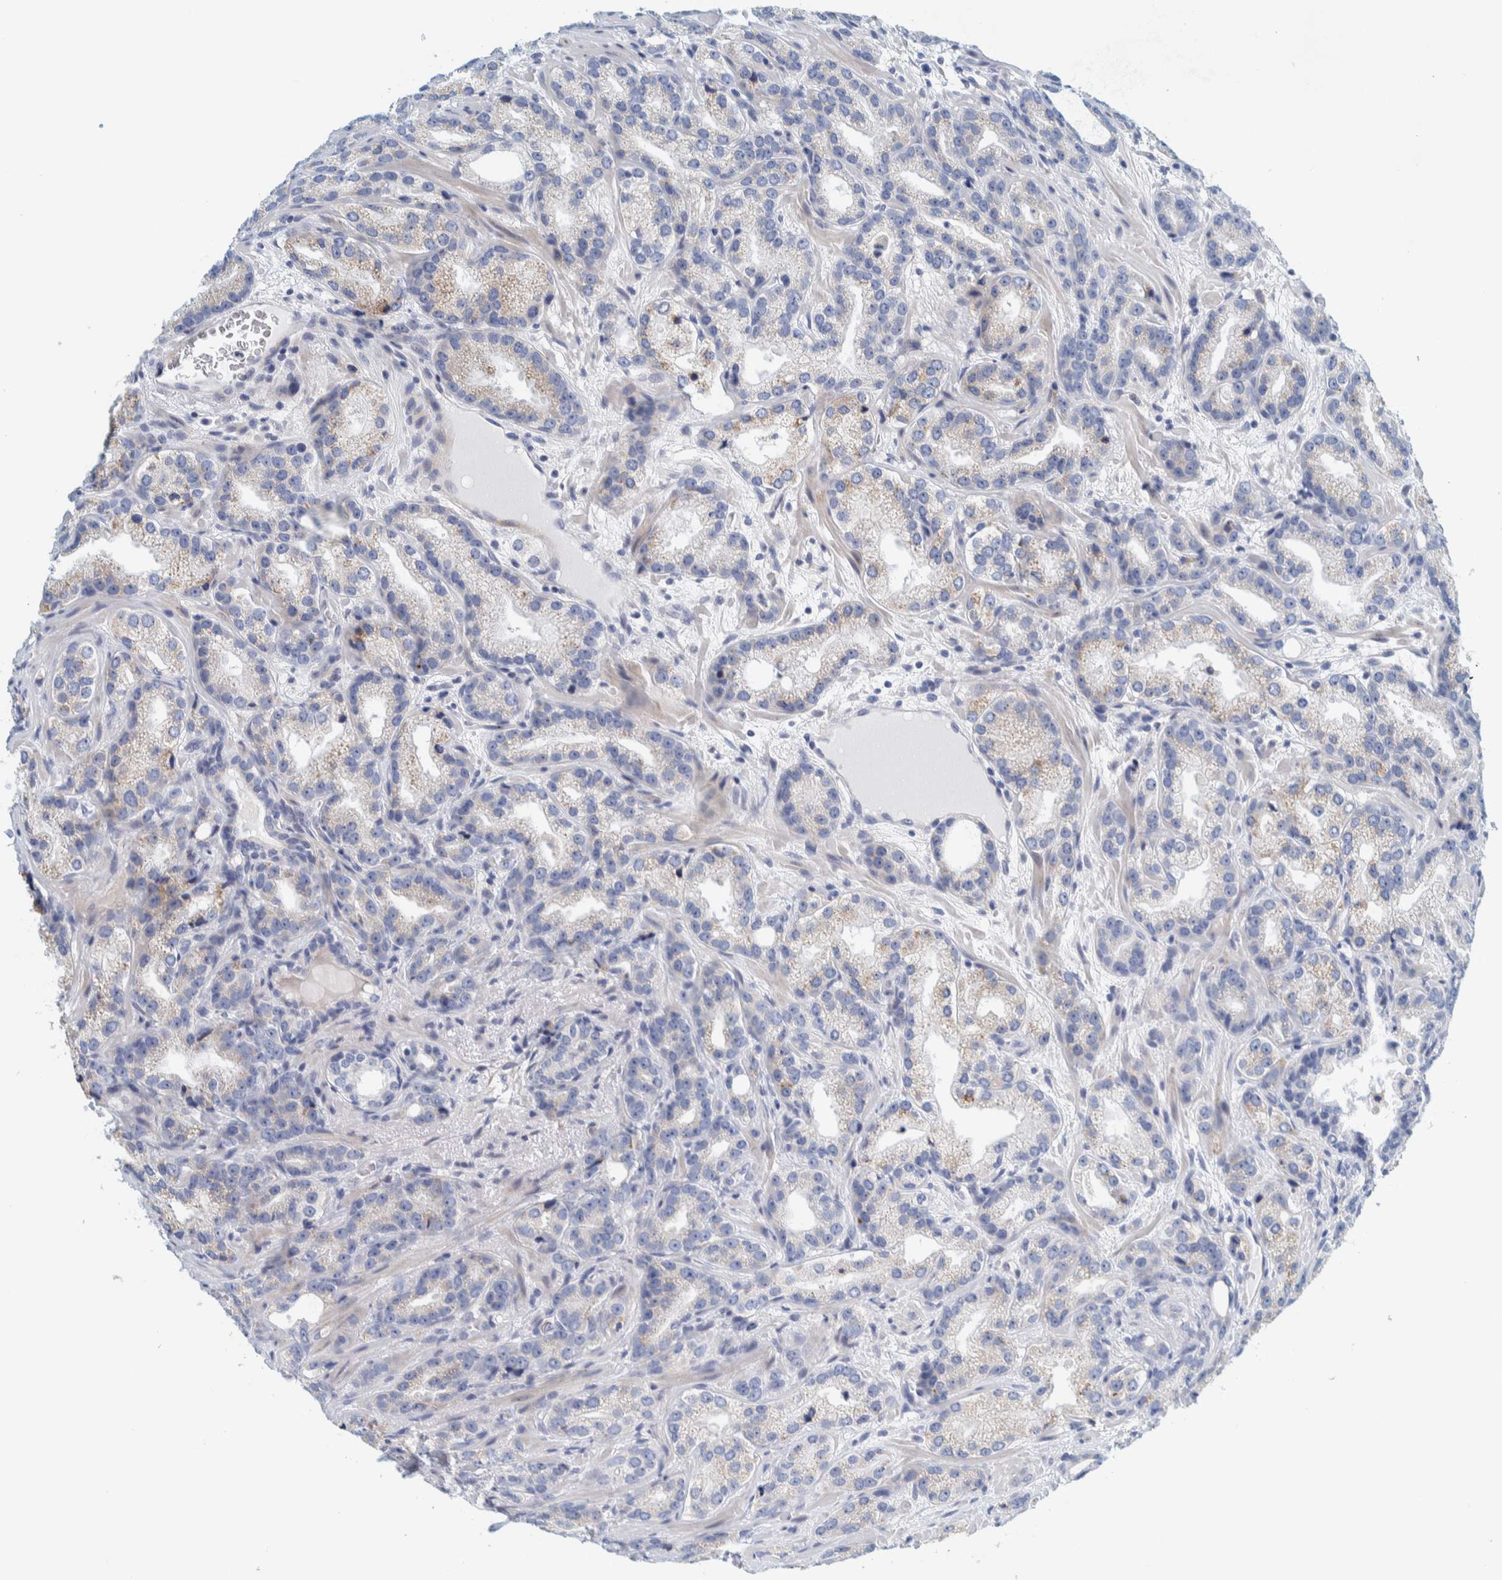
{"staining": {"intensity": "weak", "quantity": "<25%", "location": "cytoplasmic/membranous"}, "tissue": "prostate cancer", "cell_type": "Tumor cells", "image_type": "cancer", "snomed": [{"axis": "morphology", "description": "Adenocarcinoma, High grade"}, {"axis": "topography", "description": "Prostate"}], "caption": "Protein analysis of prostate adenocarcinoma (high-grade) shows no significant expression in tumor cells.", "gene": "MOG", "patient": {"sex": "male", "age": 63}}